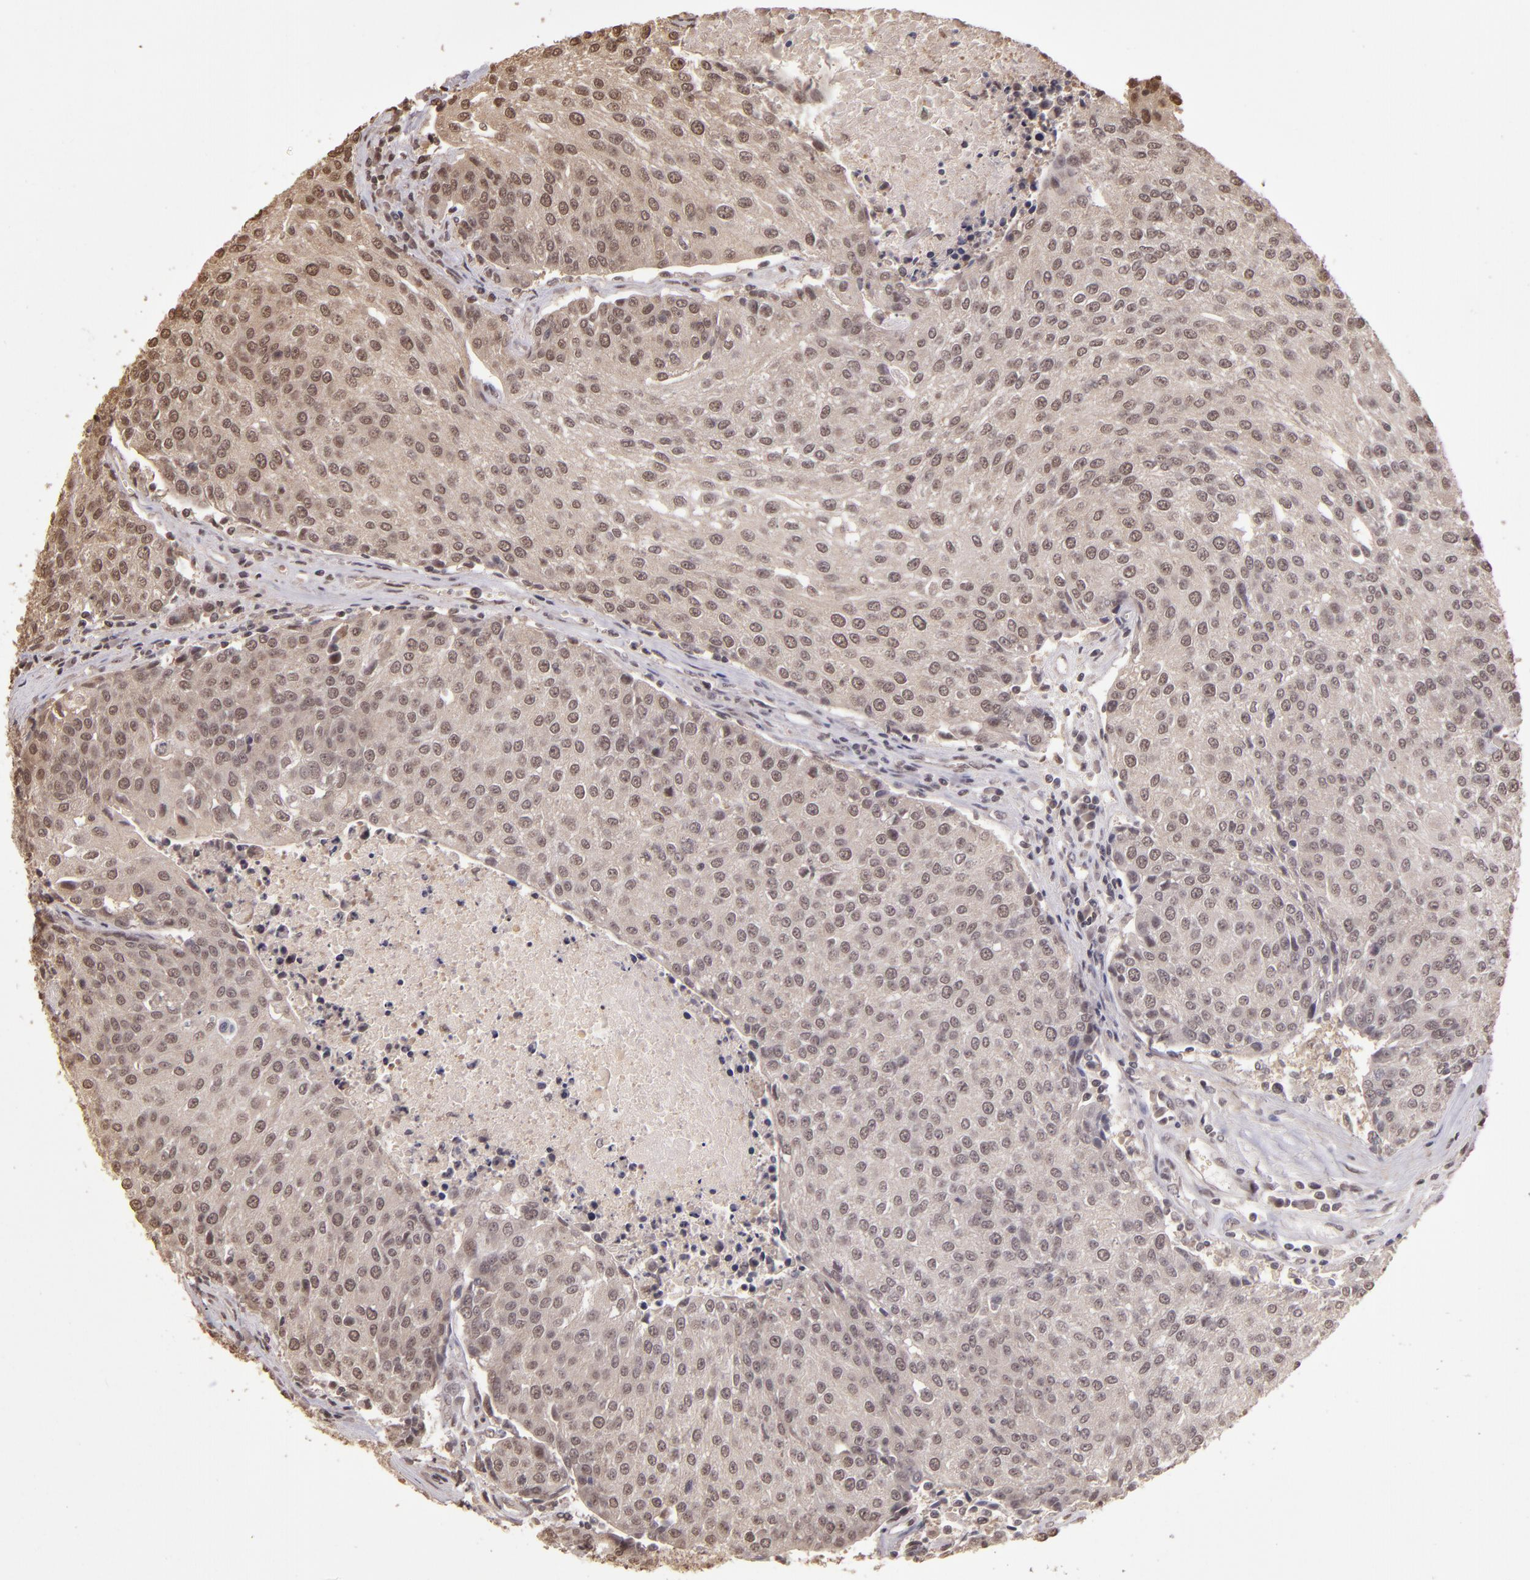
{"staining": {"intensity": "weak", "quantity": ">75%", "location": "cytoplasmic/membranous,nuclear"}, "tissue": "urothelial cancer", "cell_type": "Tumor cells", "image_type": "cancer", "snomed": [{"axis": "morphology", "description": "Urothelial carcinoma, High grade"}, {"axis": "topography", "description": "Urinary bladder"}], "caption": "Urothelial cancer stained with DAB immunohistochemistry displays low levels of weak cytoplasmic/membranous and nuclear staining in about >75% of tumor cells.", "gene": "CUL1", "patient": {"sex": "female", "age": 85}}